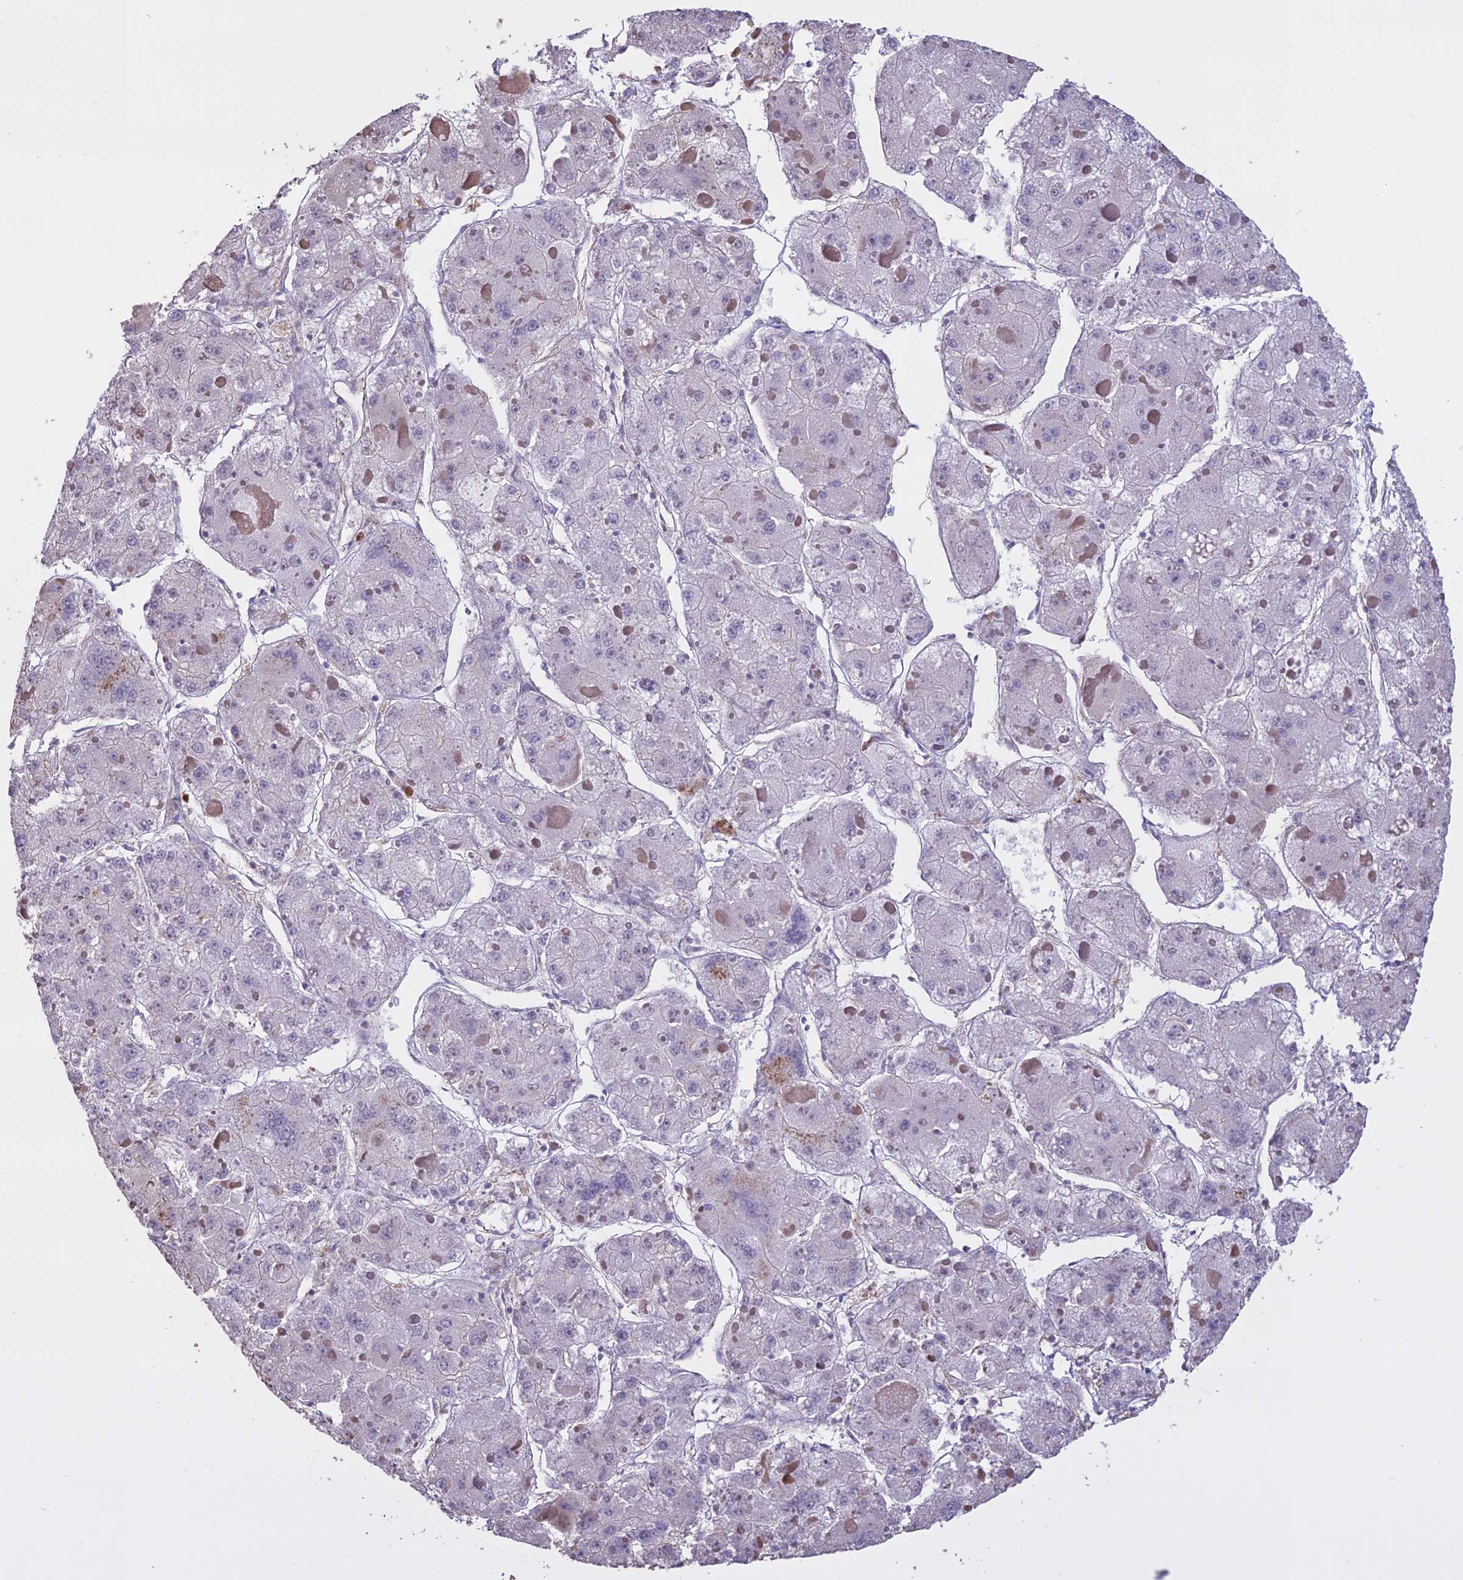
{"staining": {"intensity": "negative", "quantity": "none", "location": "none"}, "tissue": "liver cancer", "cell_type": "Tumor cells", "image_type": "cancer", "snomed": [{"axis": "morphology", "description": "Carcinoma, Hepatocellular, NOS"}, {"axis": "topography", "description": "Liver"}], "caption": "Immunohistochemical staining of liver cancer (hepatocellular carcinoma) reveals no significant expression in tumor cells.", "gene": "CCDC148", "patient": {"sex": "female", "age": 73}}